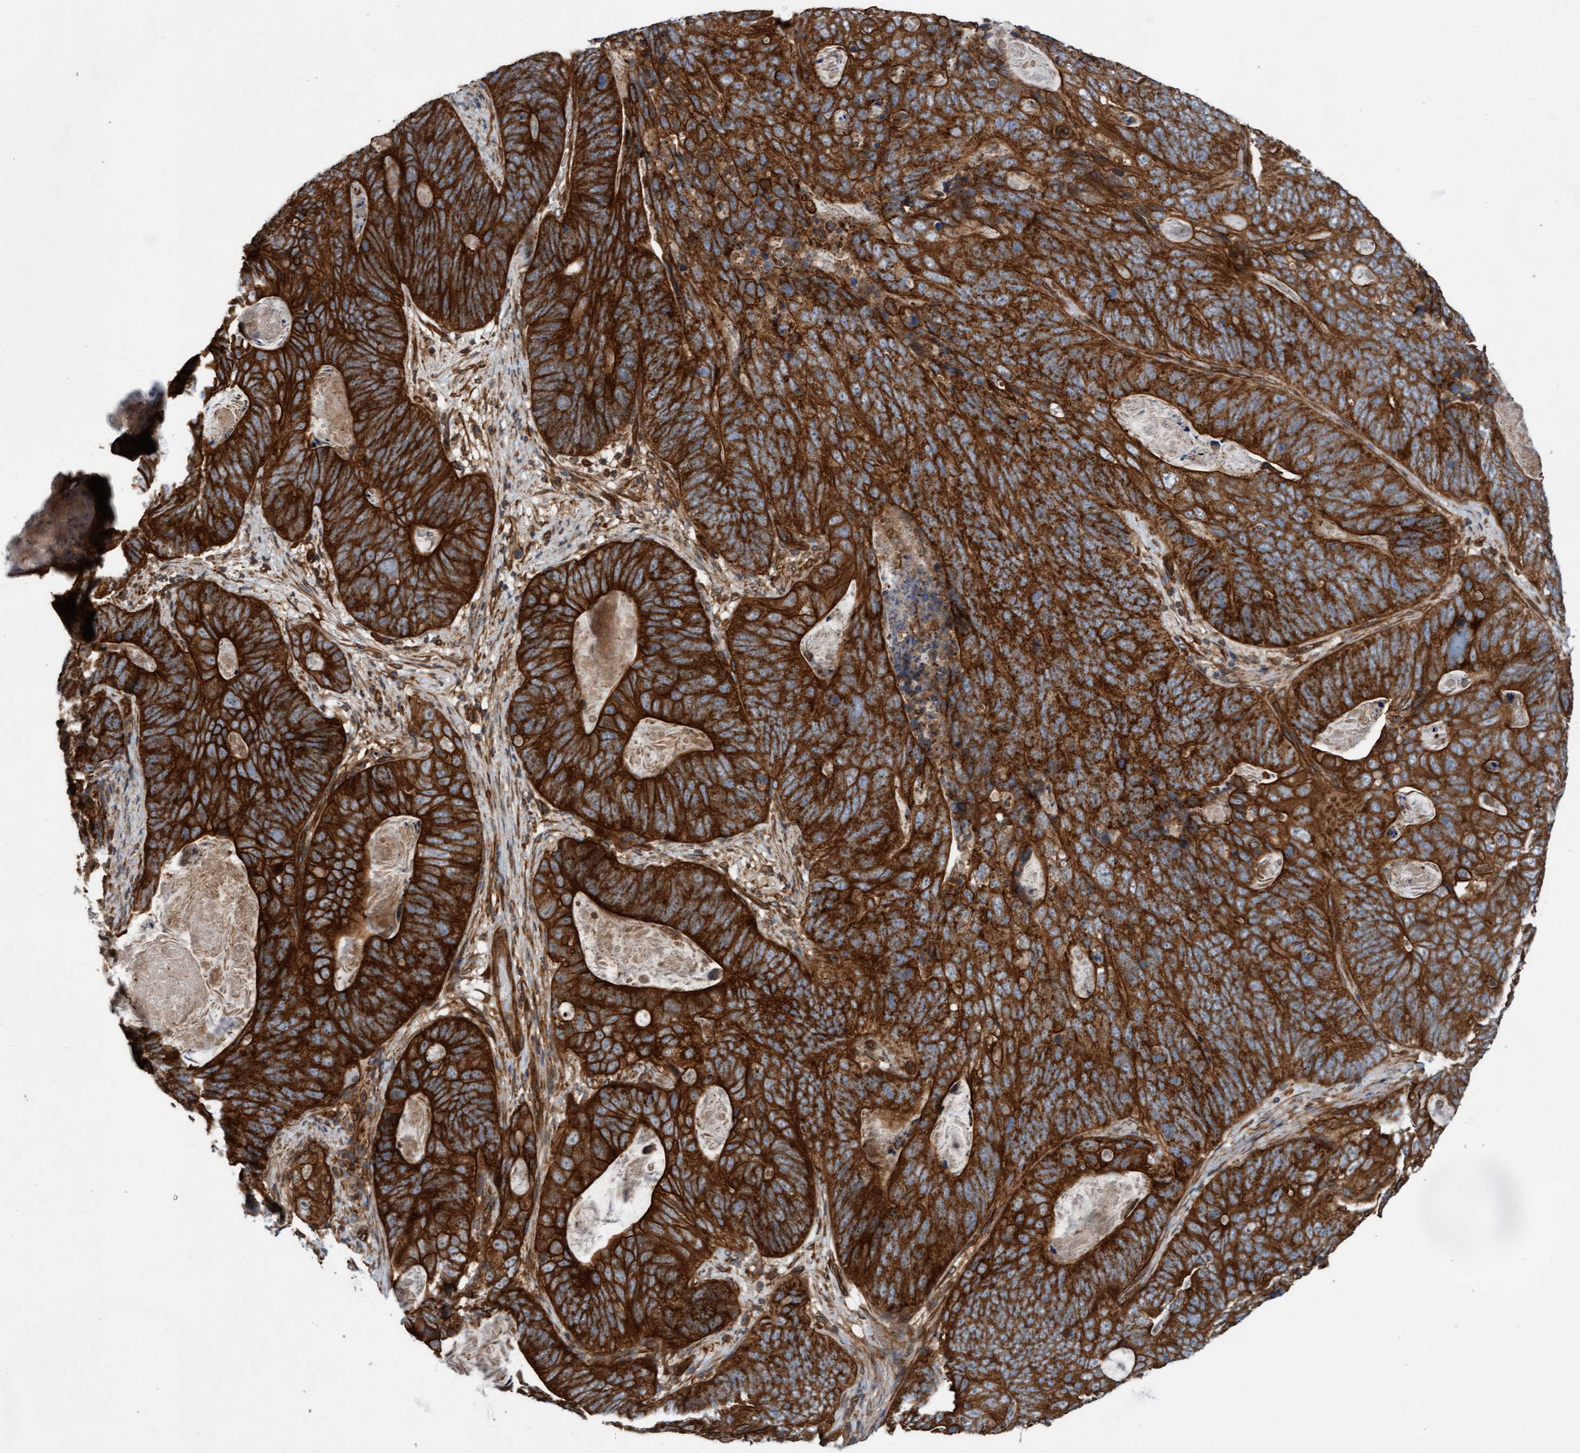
{"staining": {"intensity": "strong", "quantity": ">75%", "location": "cytoplasmic/membranous"}, "tissue": "stomach cancer", "cell_type": "Tumor cells", "image_type": "cancer", "snomed": [{"axis": "morphology", "description": "Normal tissue, NOS"}, {"axis": "morphology", "description": "Adenocarcinoma, NOS"}, {"axis": "topography", "description": "Stomach"}], "caption": "Immunohistochemical staining of human stomach cancer exhibits high levels of strong cytoplasmic/membranous expression in about >75% of tumor cells.", "gene": "ERAL1", "patient": {"sex": "female", "age": 89}}